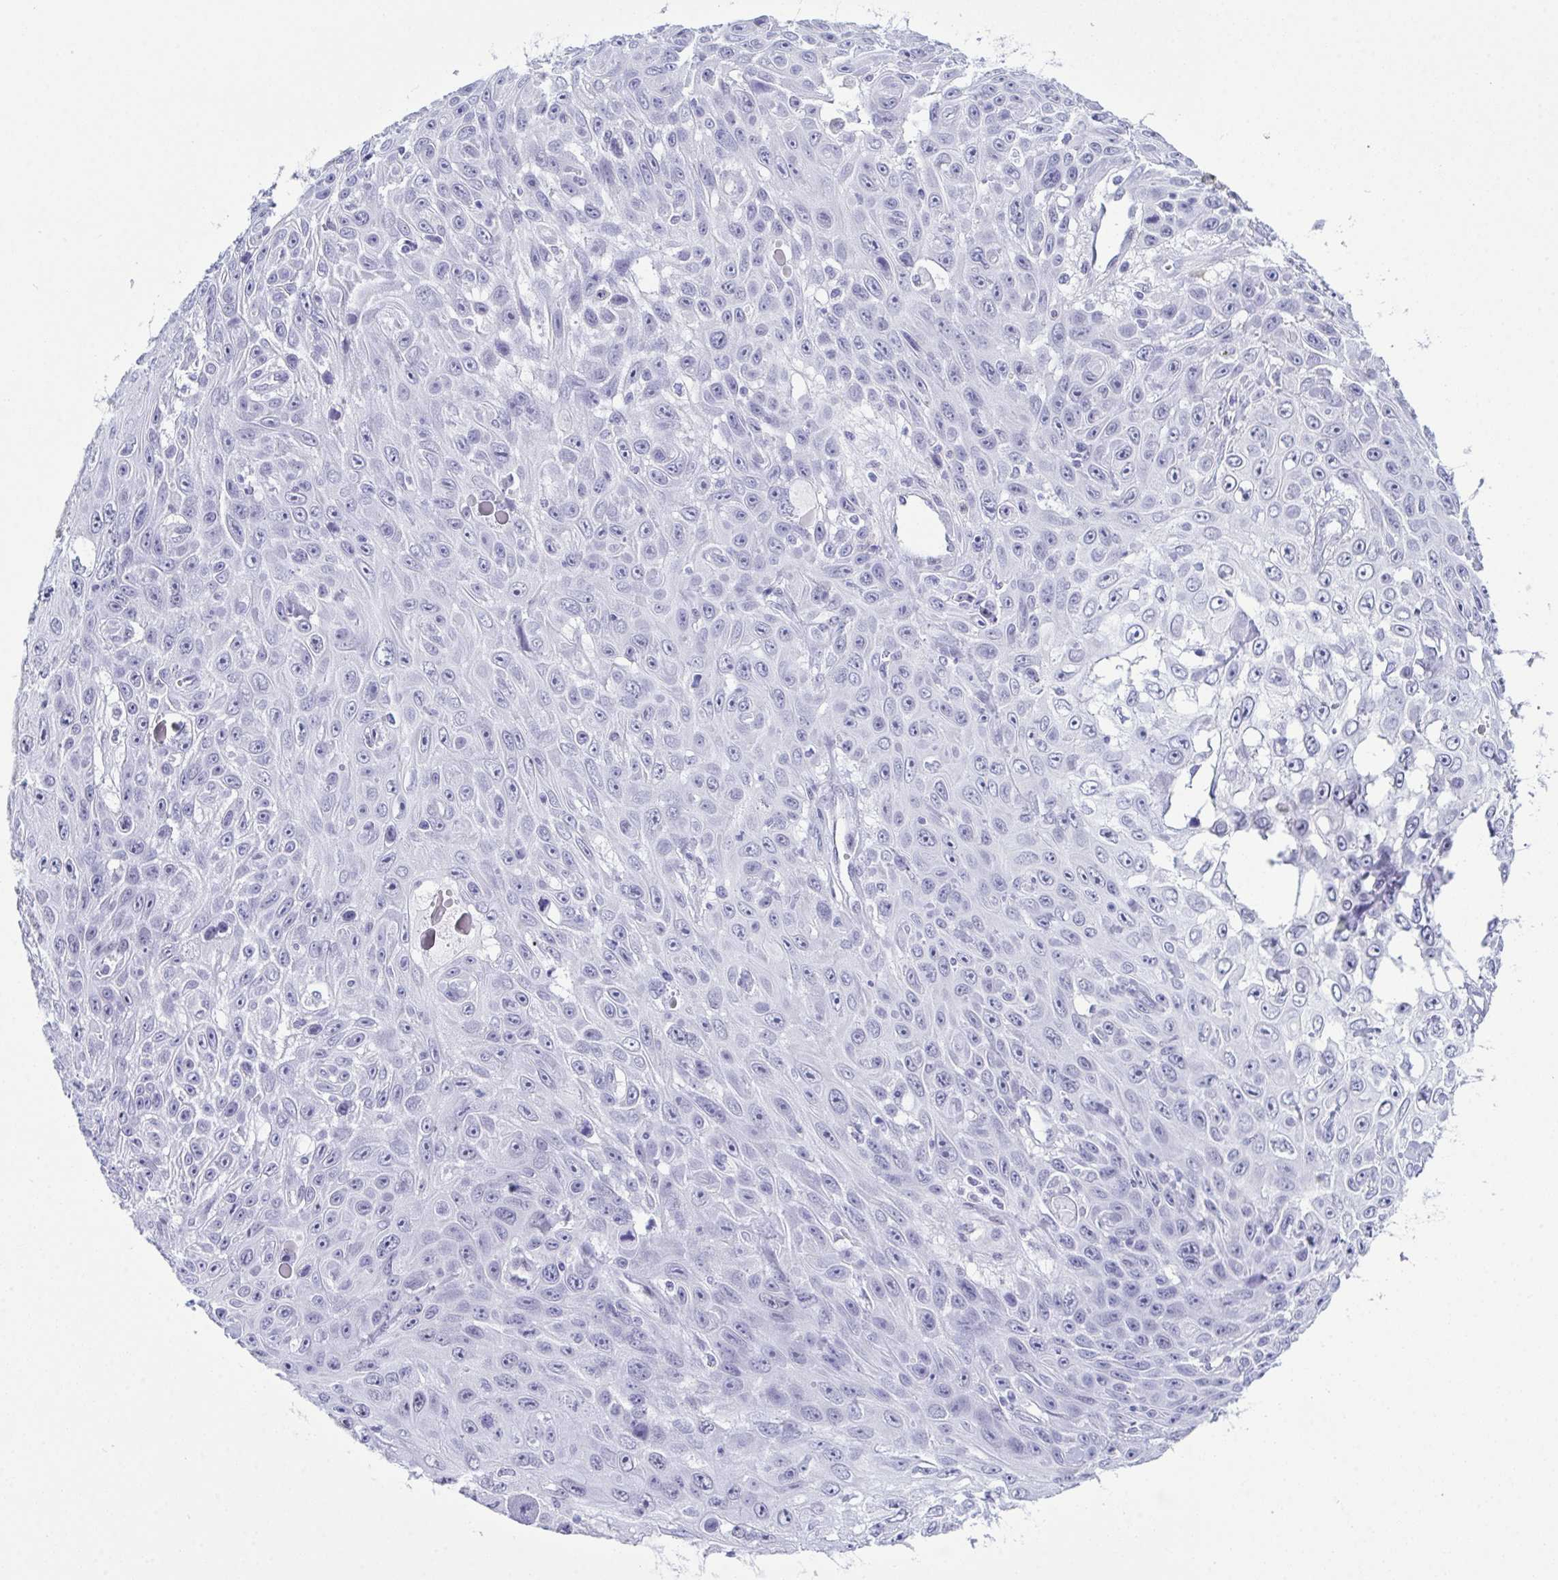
{"staining": {"intensity": "negative", "quantity": "none", "location": "none"}, "tissue": "skin cancer", "cell_type": "Tumor cells", "image_type": "cancer", "snomed": [{"axis": "morphology", "description": "Squamous cell carcinoma, NOS"}, {"axis": "topography", "description": "Skin"}], "caption": "Image shows no protein expression in tumor cells of skin squamous cell carcinoma tissue.", "gene": "SUGP2", "patient": {"sex": "male", "age": 82}}